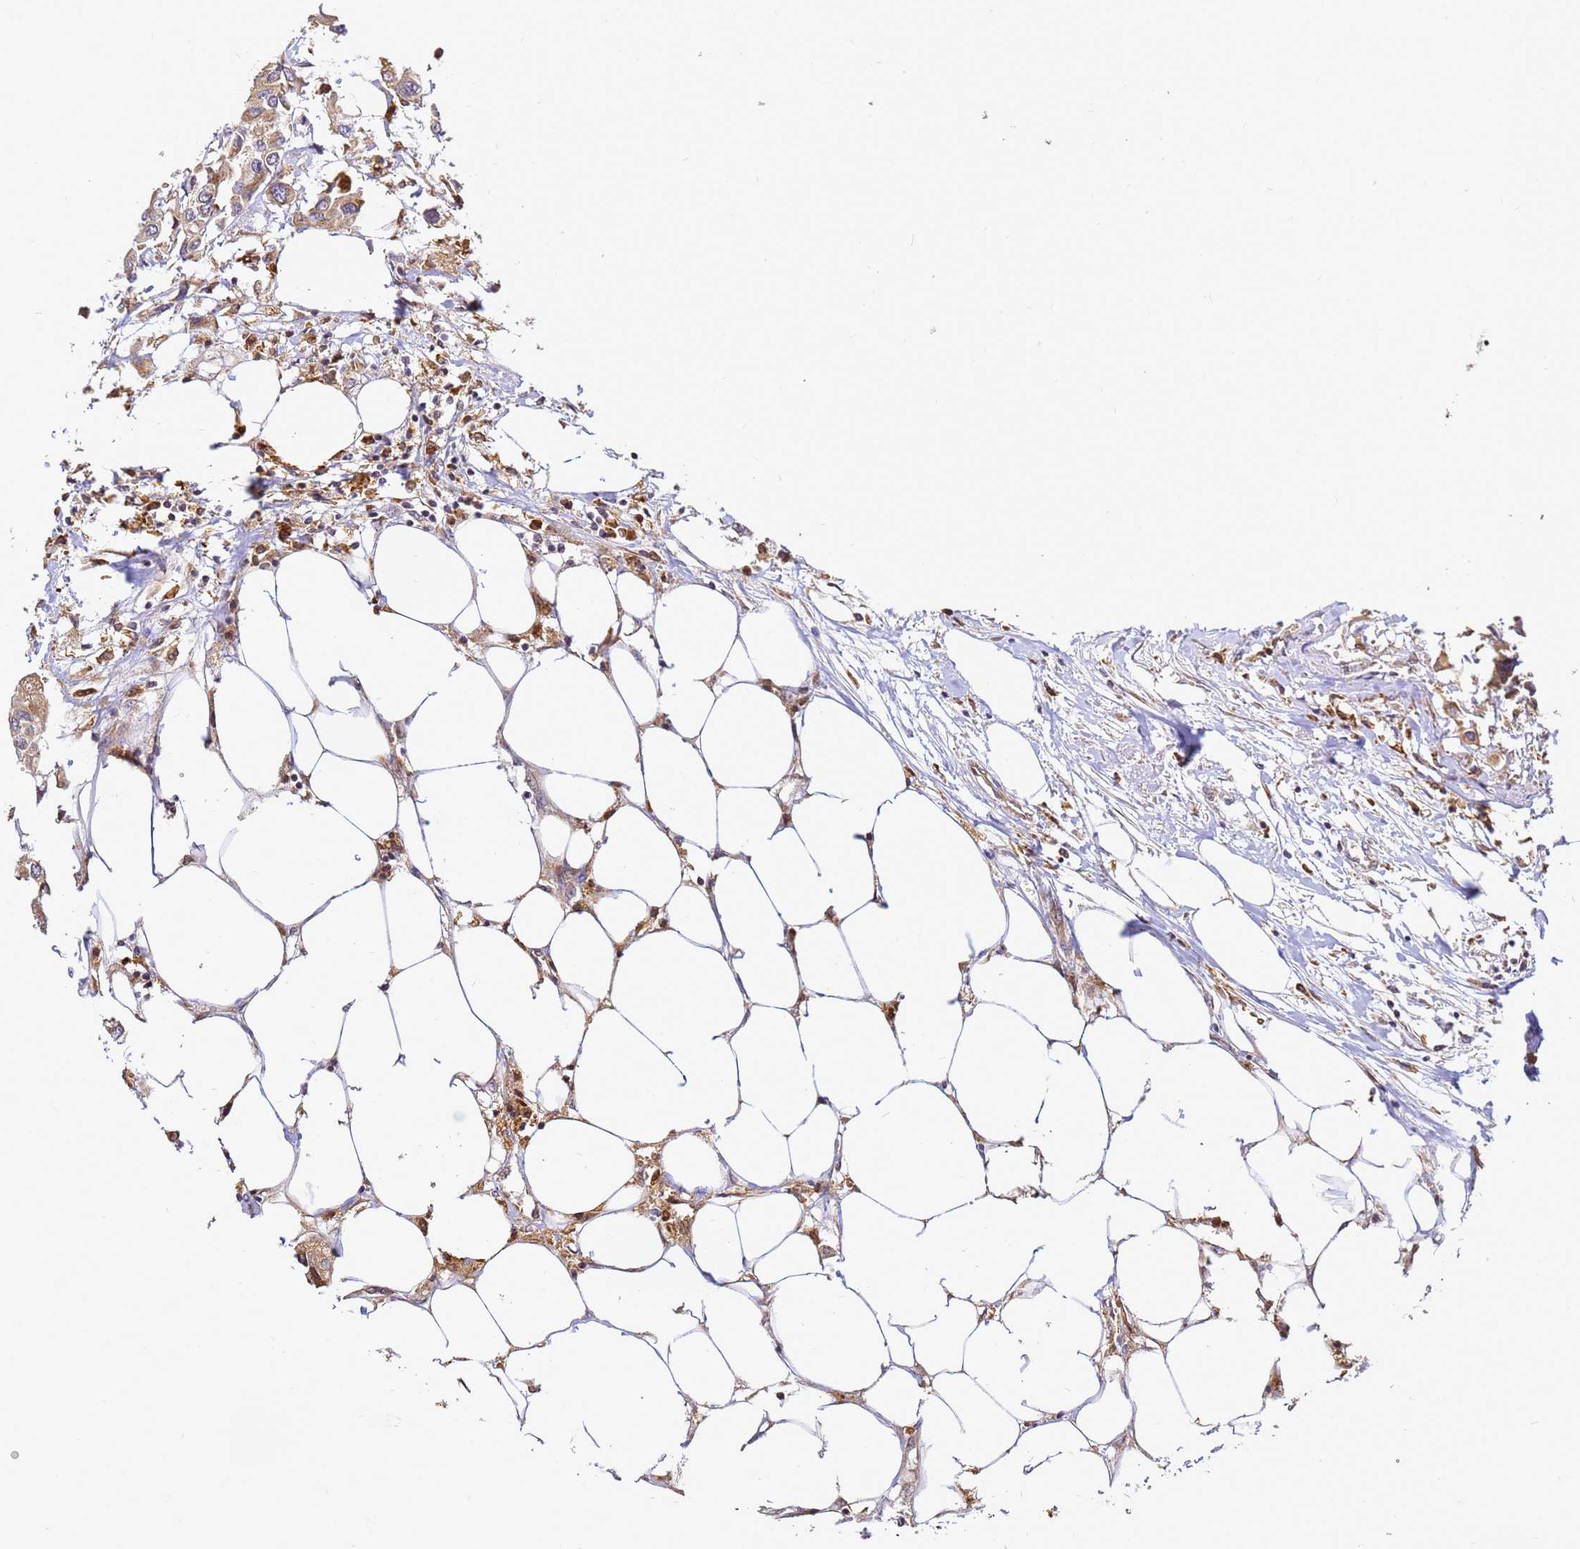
{"staining": {"intensity": "moderate", "quantity": ">75%", "location": "cytoplasmic/membranous"}, "tissue": "colorectal cancer", "cell_type": "Tumor cells", "image_type": "cancer", "snomed": [{"axis": "morphology", "description": "Adenocarcinoma, NOS"}, {"axis": "topography", "description": "Colon"}], "caption": "Colorectal cancer was stained to show a protein in brown. There is medium levels of moderate cytoplasmic/membranous positivity in approximately >75% of tumor cells.", "gene": "ADPGK", "patient": {"sex": "male", "age": 77}}